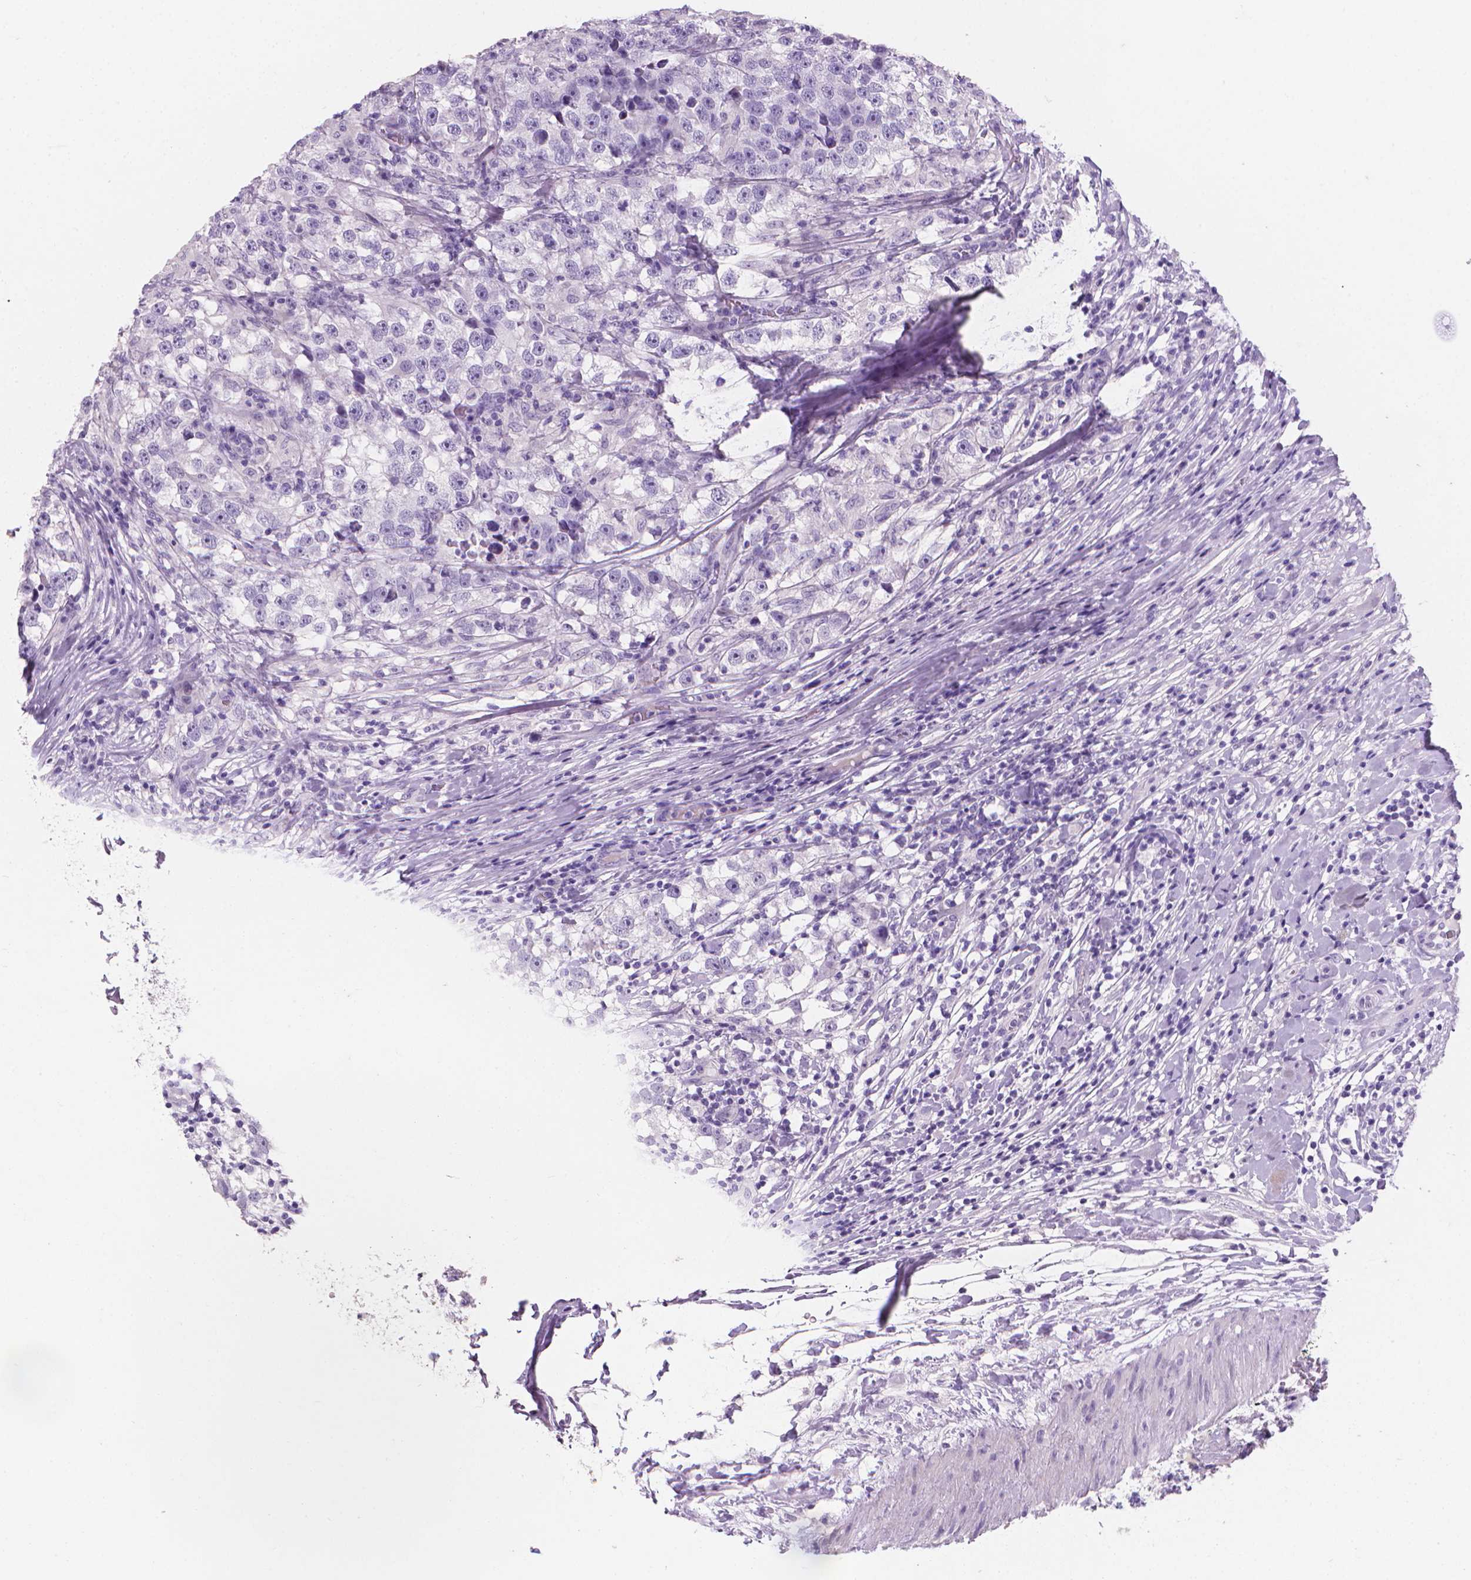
{"staining": {"intensity": "negative", "quantity": "none", "location": "none"}, "tissue": "testis cancer", "cell_type": "Tumor cells", "image_type": "cancer", "snomed": [{"axis": "morphology", "description": "Seminoma, NOS"}, {"axis": "topography", "description": "Testis"}], "caption": "Histopathology image shows no significant protein staining in tumor cells of testis cancer (seminoma).", "gene": "XPNPEP2", "patient": {"sex": "male", "age": 46}}